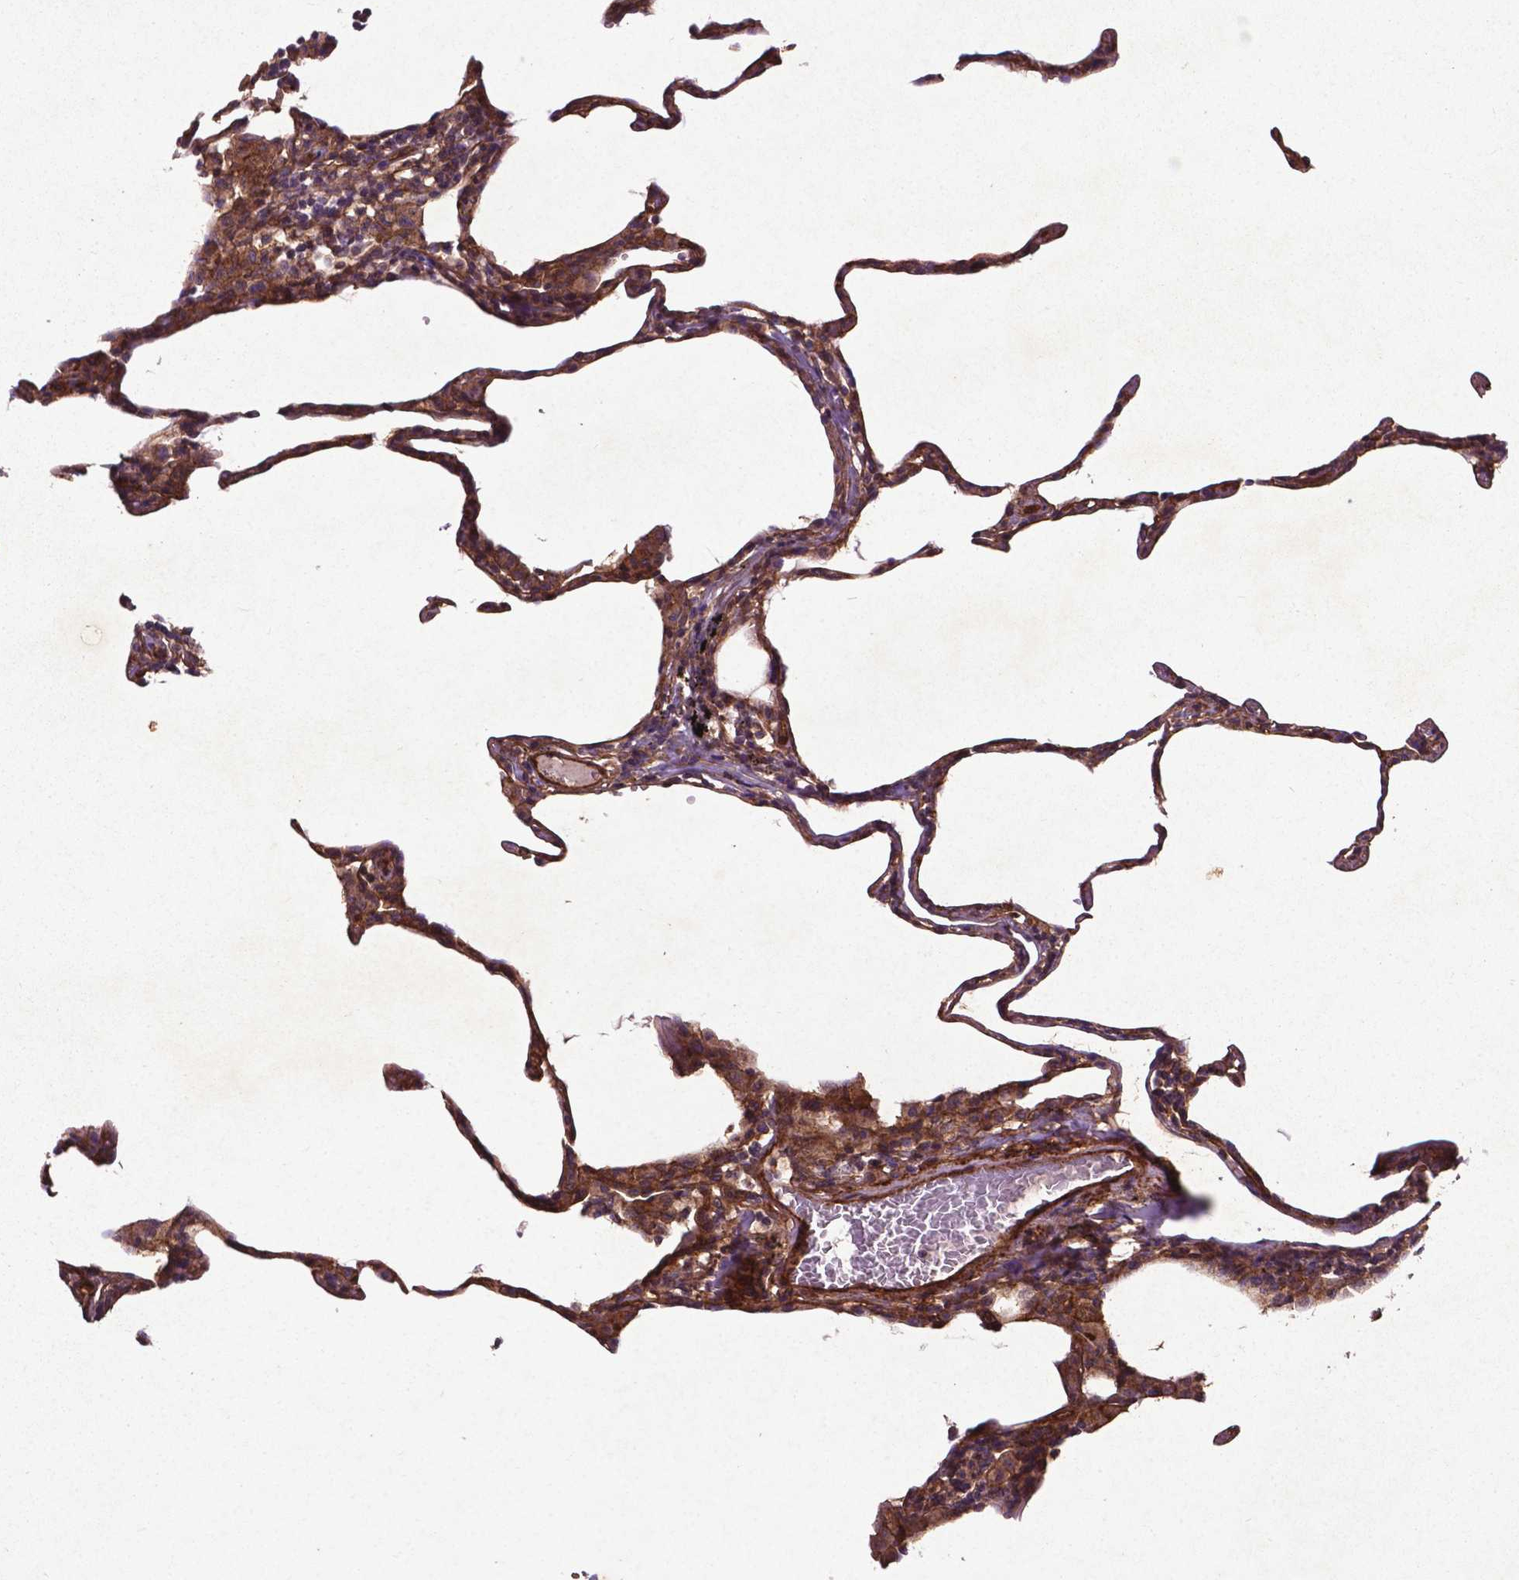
{"staining": {"intensity": "moderate", "quantity": ">75%", "location": "cytoplasmic/membranous"}, "tissue": "lung", "cell_type": "Alveolar cells", "image_type": "normal", "snomed": [{"axis": "morphology", "description": "Normal tissue, NOS"}, {"axis": "topography", "description": "Lung"}], "caption": "A medium amount of moderate cytoplasmic/membranous positivity is present in approximately >75% of alveolar cells in benign lung. Immunohistochemistry (ihc) stains the protein of interest in brown and the nuclei are stained blue.", "gene": "RRAS", "patient": {"sex": "female", "age": 57}}